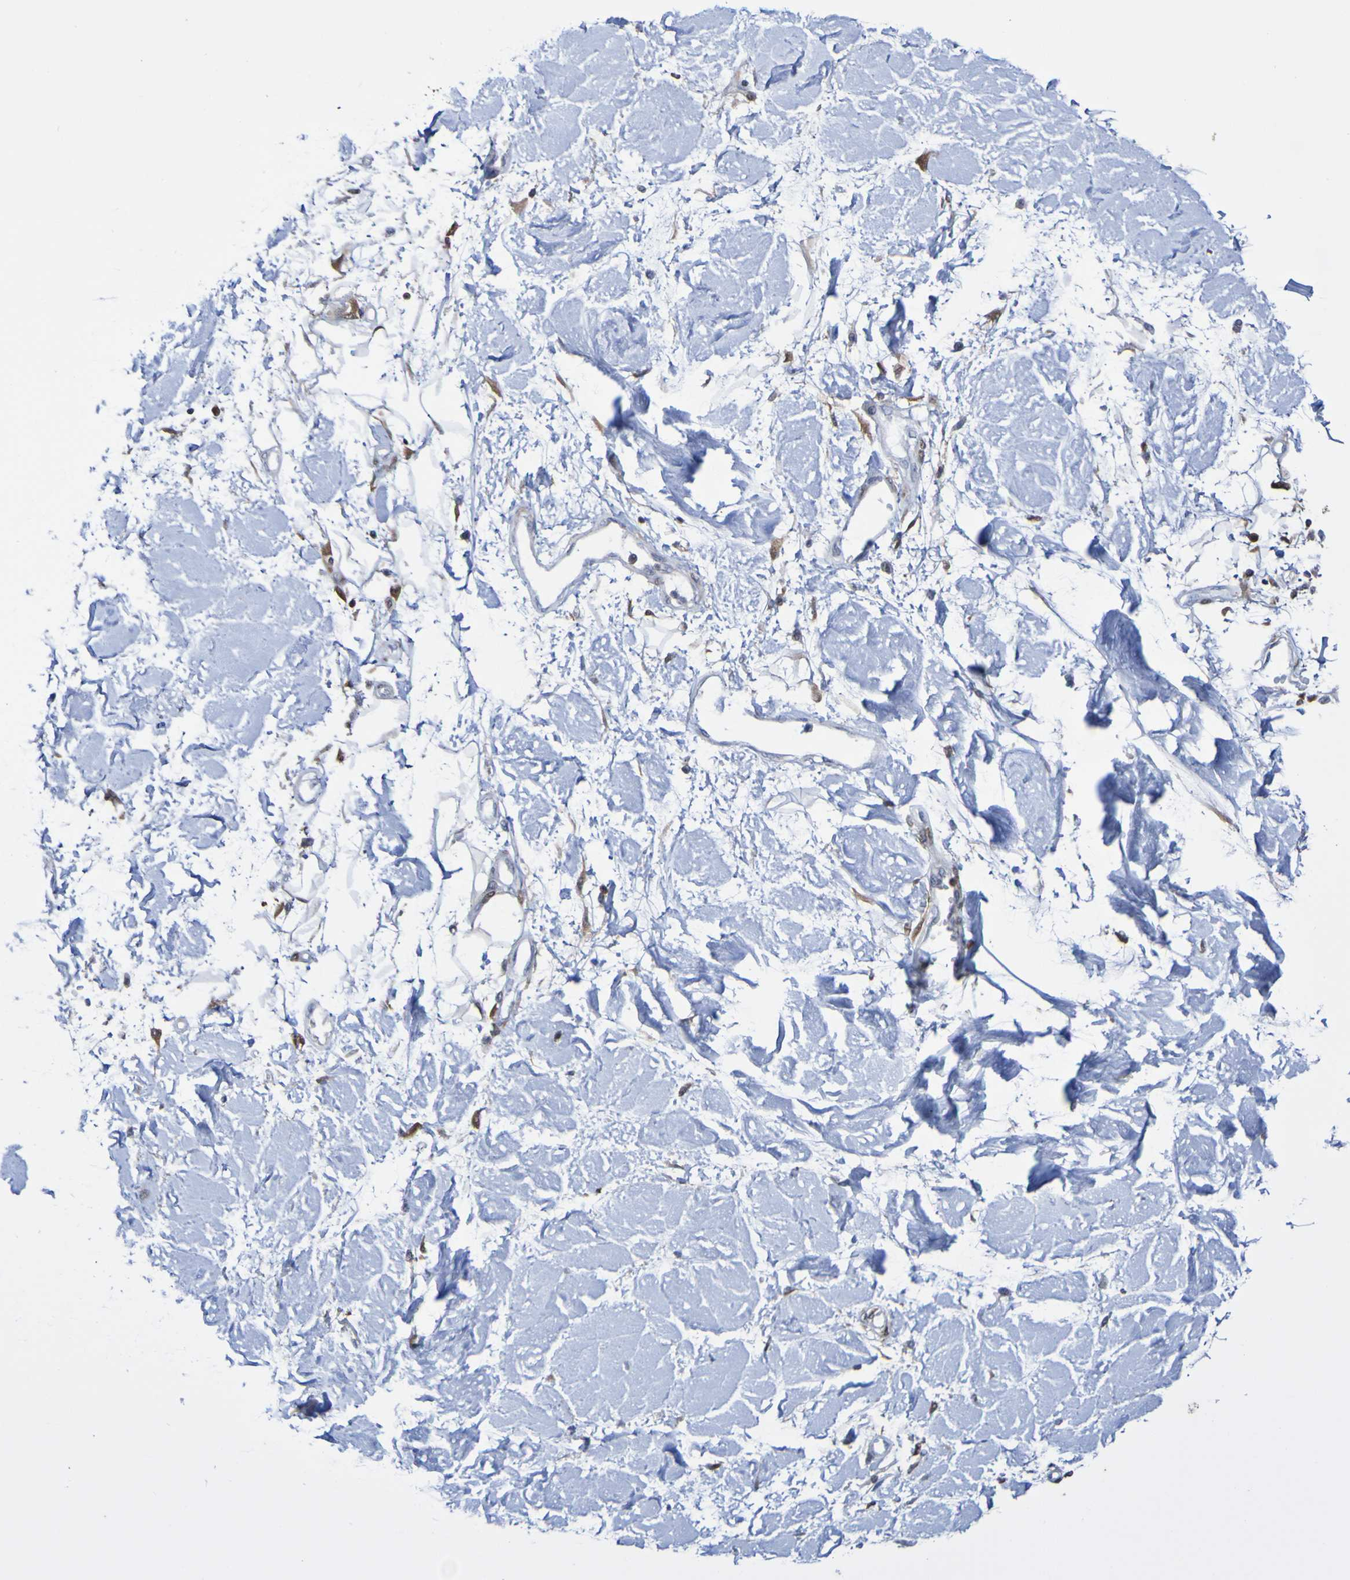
{"staining": {"intensity": "negative", "quantity": "none", "location": "none"}, "tissue": "adipose tissue", "cell_type": "Adipocytes", "image_type": "normal", "snomed": [{"axis": "morphology", "description": "Squamous cell carcinoma, NOS"}, {"axis": "topography", "description": "Skin"}], "caption": "Adipose tissue was stained to show a protein in brown. There is no significant positivity in adipocytes. (Stains: DAB immunohistochemistry (IHC) with hematoxylin counter stain, Microscopy: brightfield microscopy at high magnification).", "gene": "ATIC", "patient": {"sex": "male", "age": 83}}